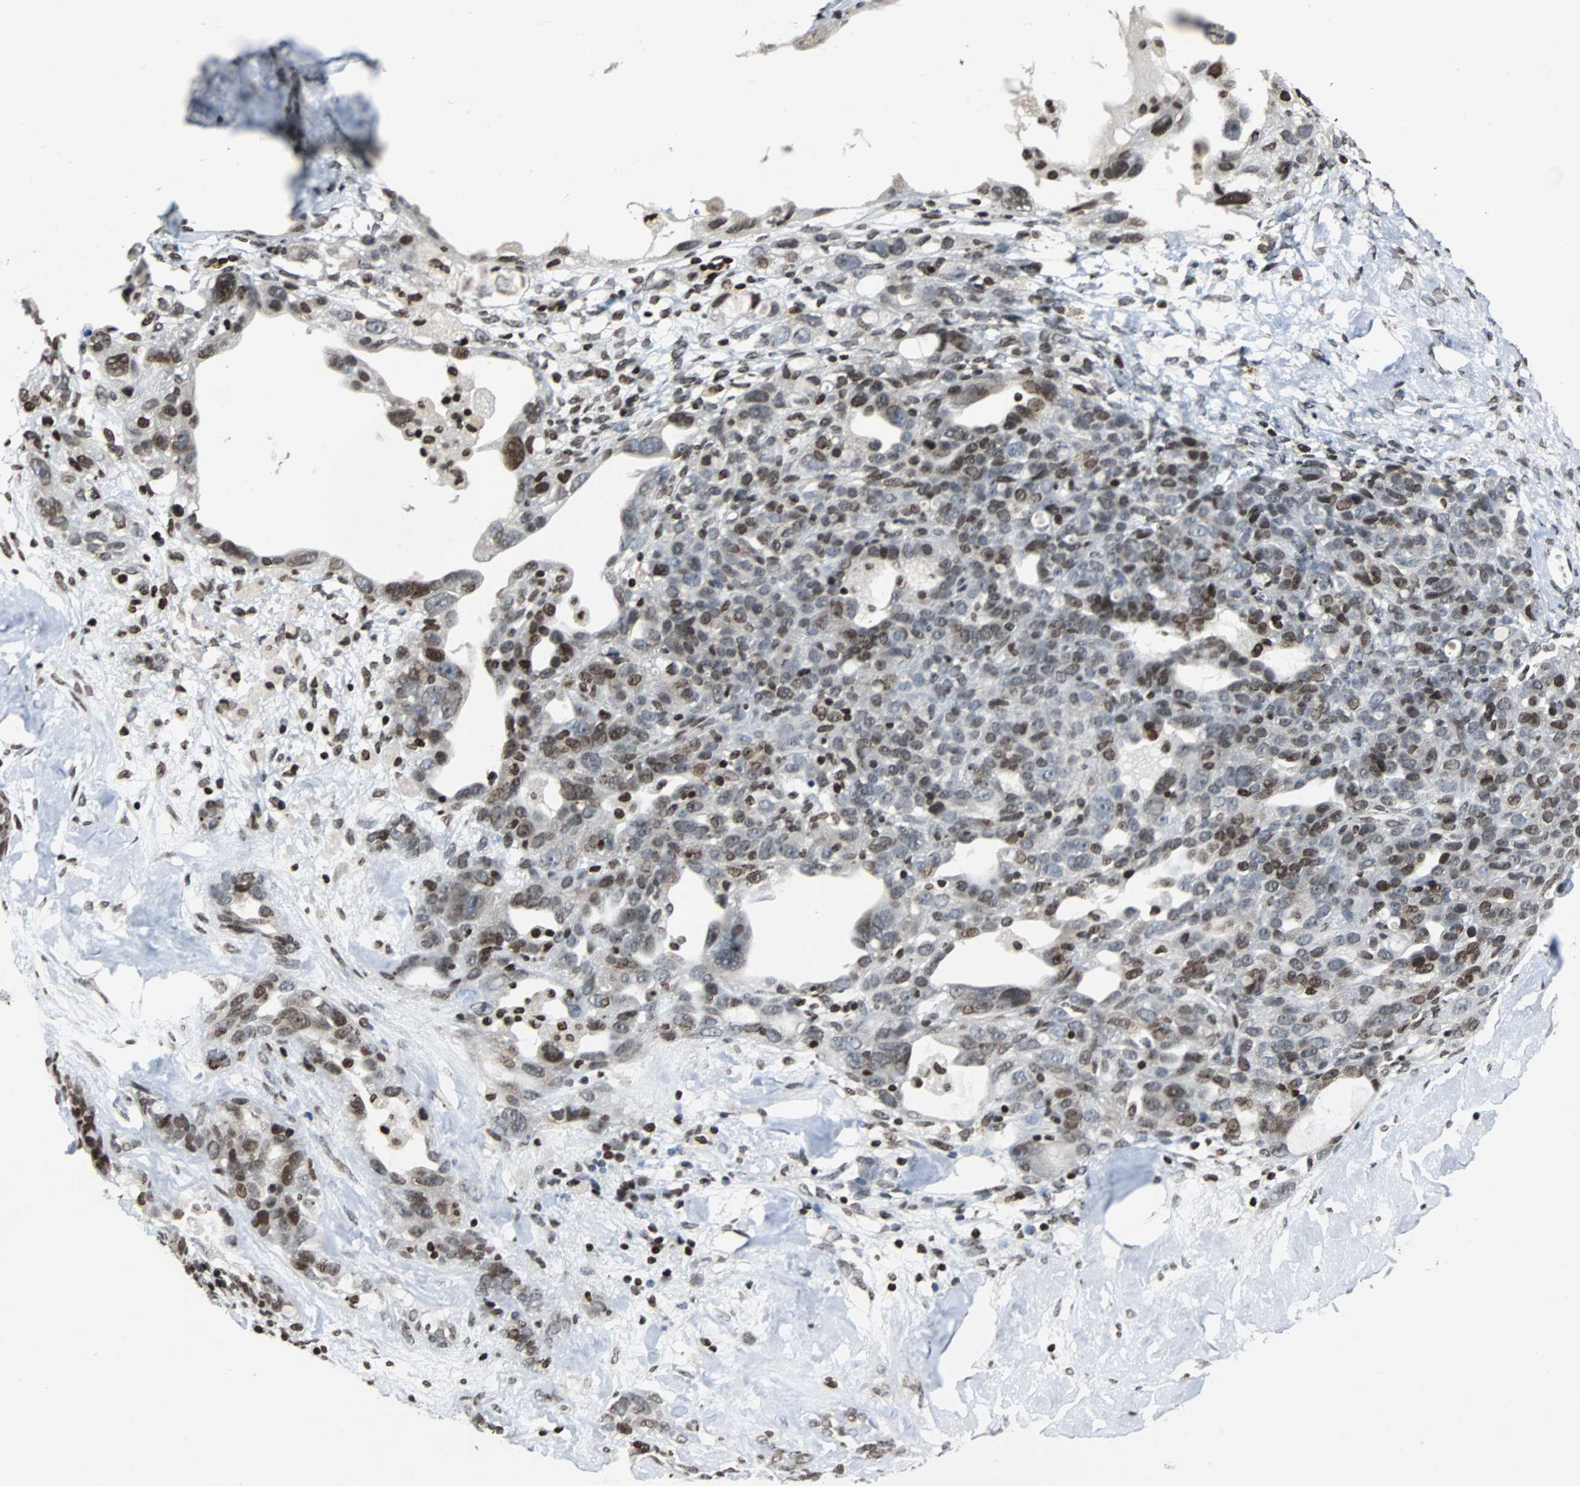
{"staining": {"intensity": "moderate", "quantity": "<25%", "location": "nuclear"}, "tissue": "ovarian cancer", "cell_type": "Tumor cells", "image_type": "cancer", "snomed": [{"axis": "morphology", "description": "Cystadenocarcinoma, serous, NOS"}, {"axis": "topography", "description": "Ovary"}], "caption": "Moderate nuclear protein expression is appreciated in about <25% of tumor cells in ovarian cancer.", "gene": "PAXIP1", "patient": {"sex": "female", "age": 66}}